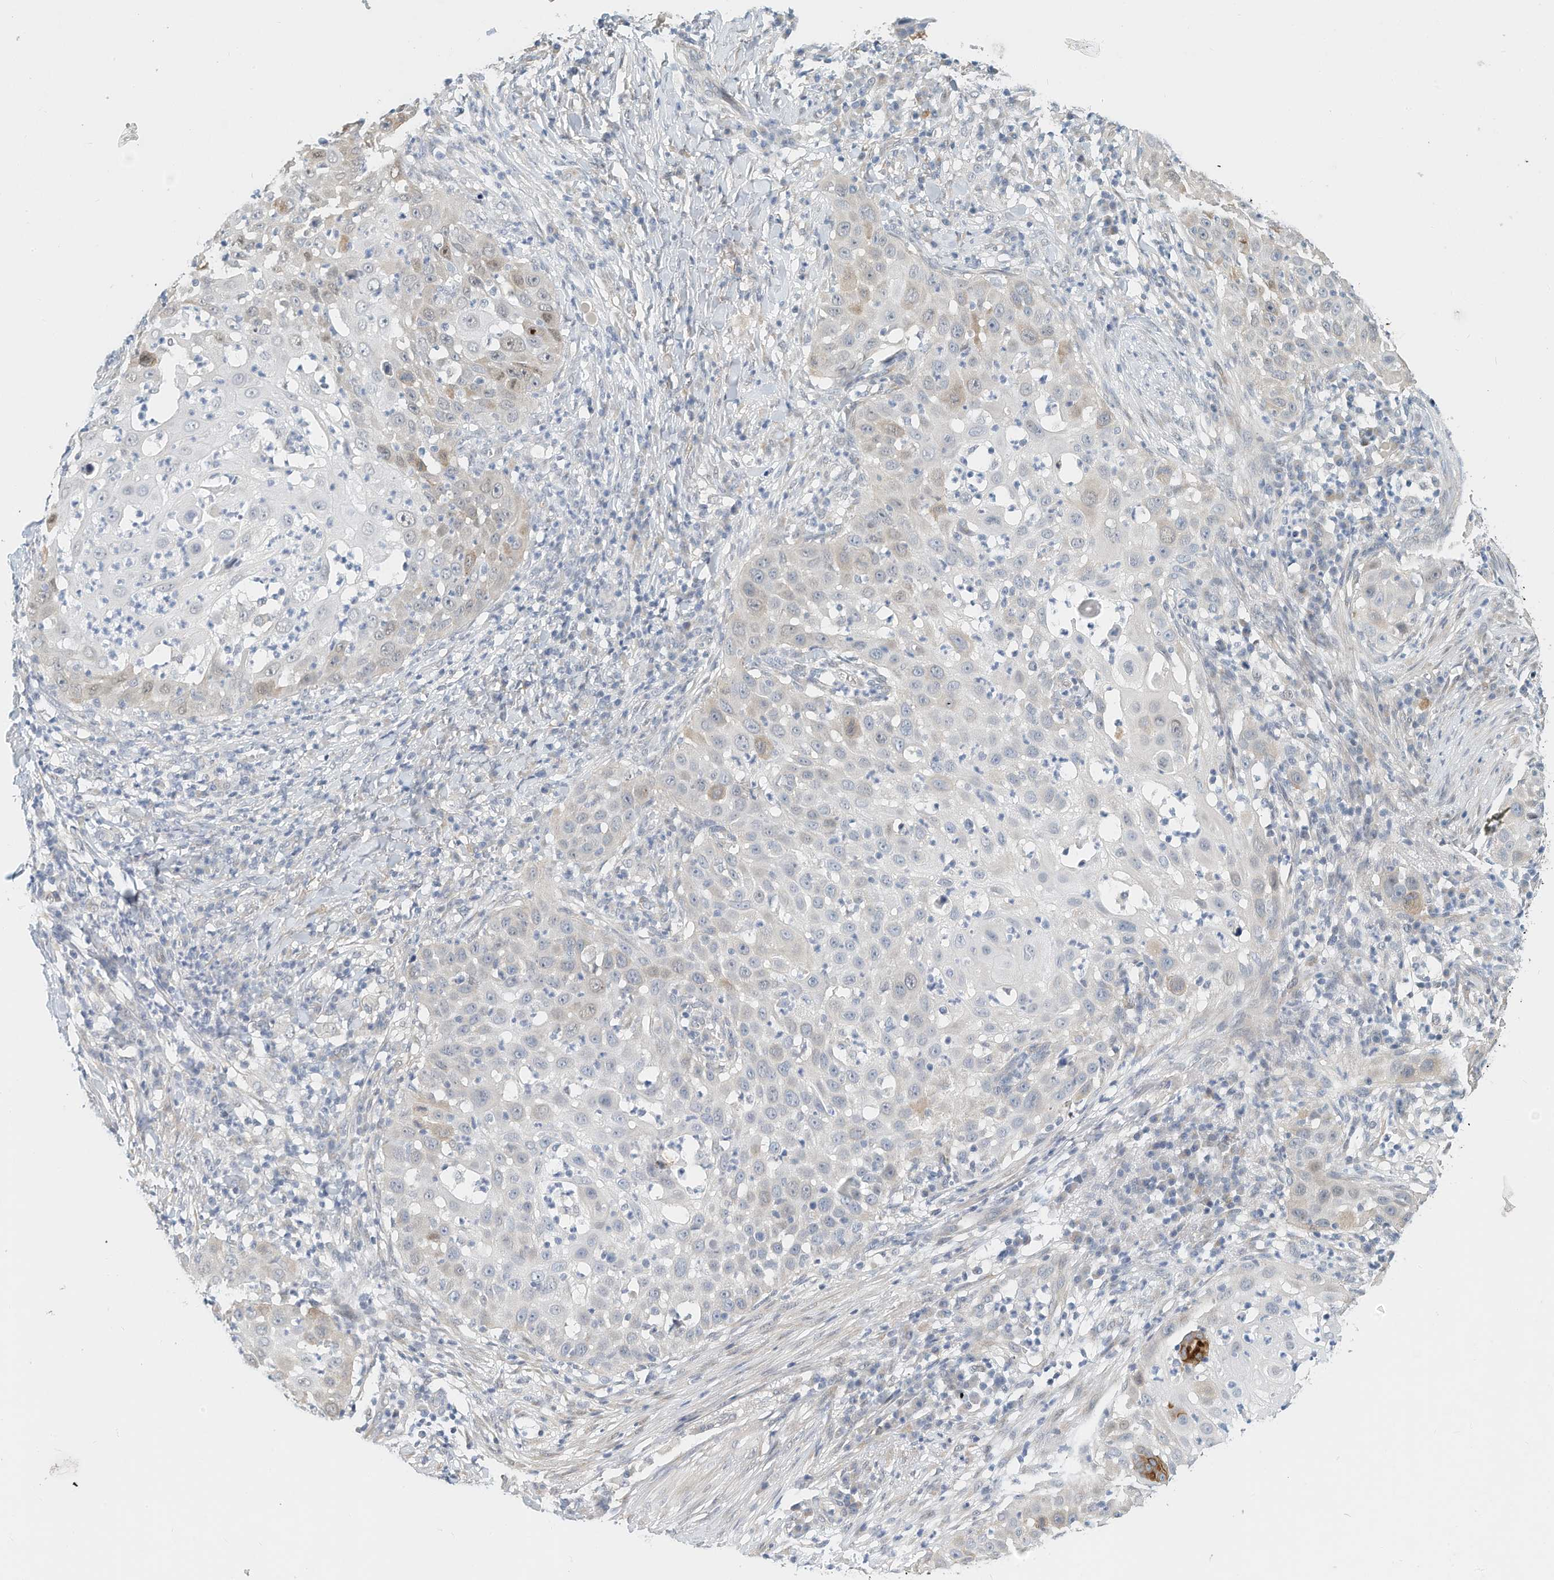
{"staining": {"intensity": "negative", "quantity": "none", "location": "none"}, "tissue": "skin cancer", "cell_type": "Tumor cells", "image_type": "cancer", "snomed": [{"axis": "morphology", "description": "Squamous cell carcinoma, NOS"}, {"axis": "topography", "description": "Skin"}], "caption": "This is an IHC micrograph of squamous cell carcinoma (skin). There is no staining in tumor cells.", "gene": "ARHGAP28", "patient": {"sex": "female", "age": 44}}